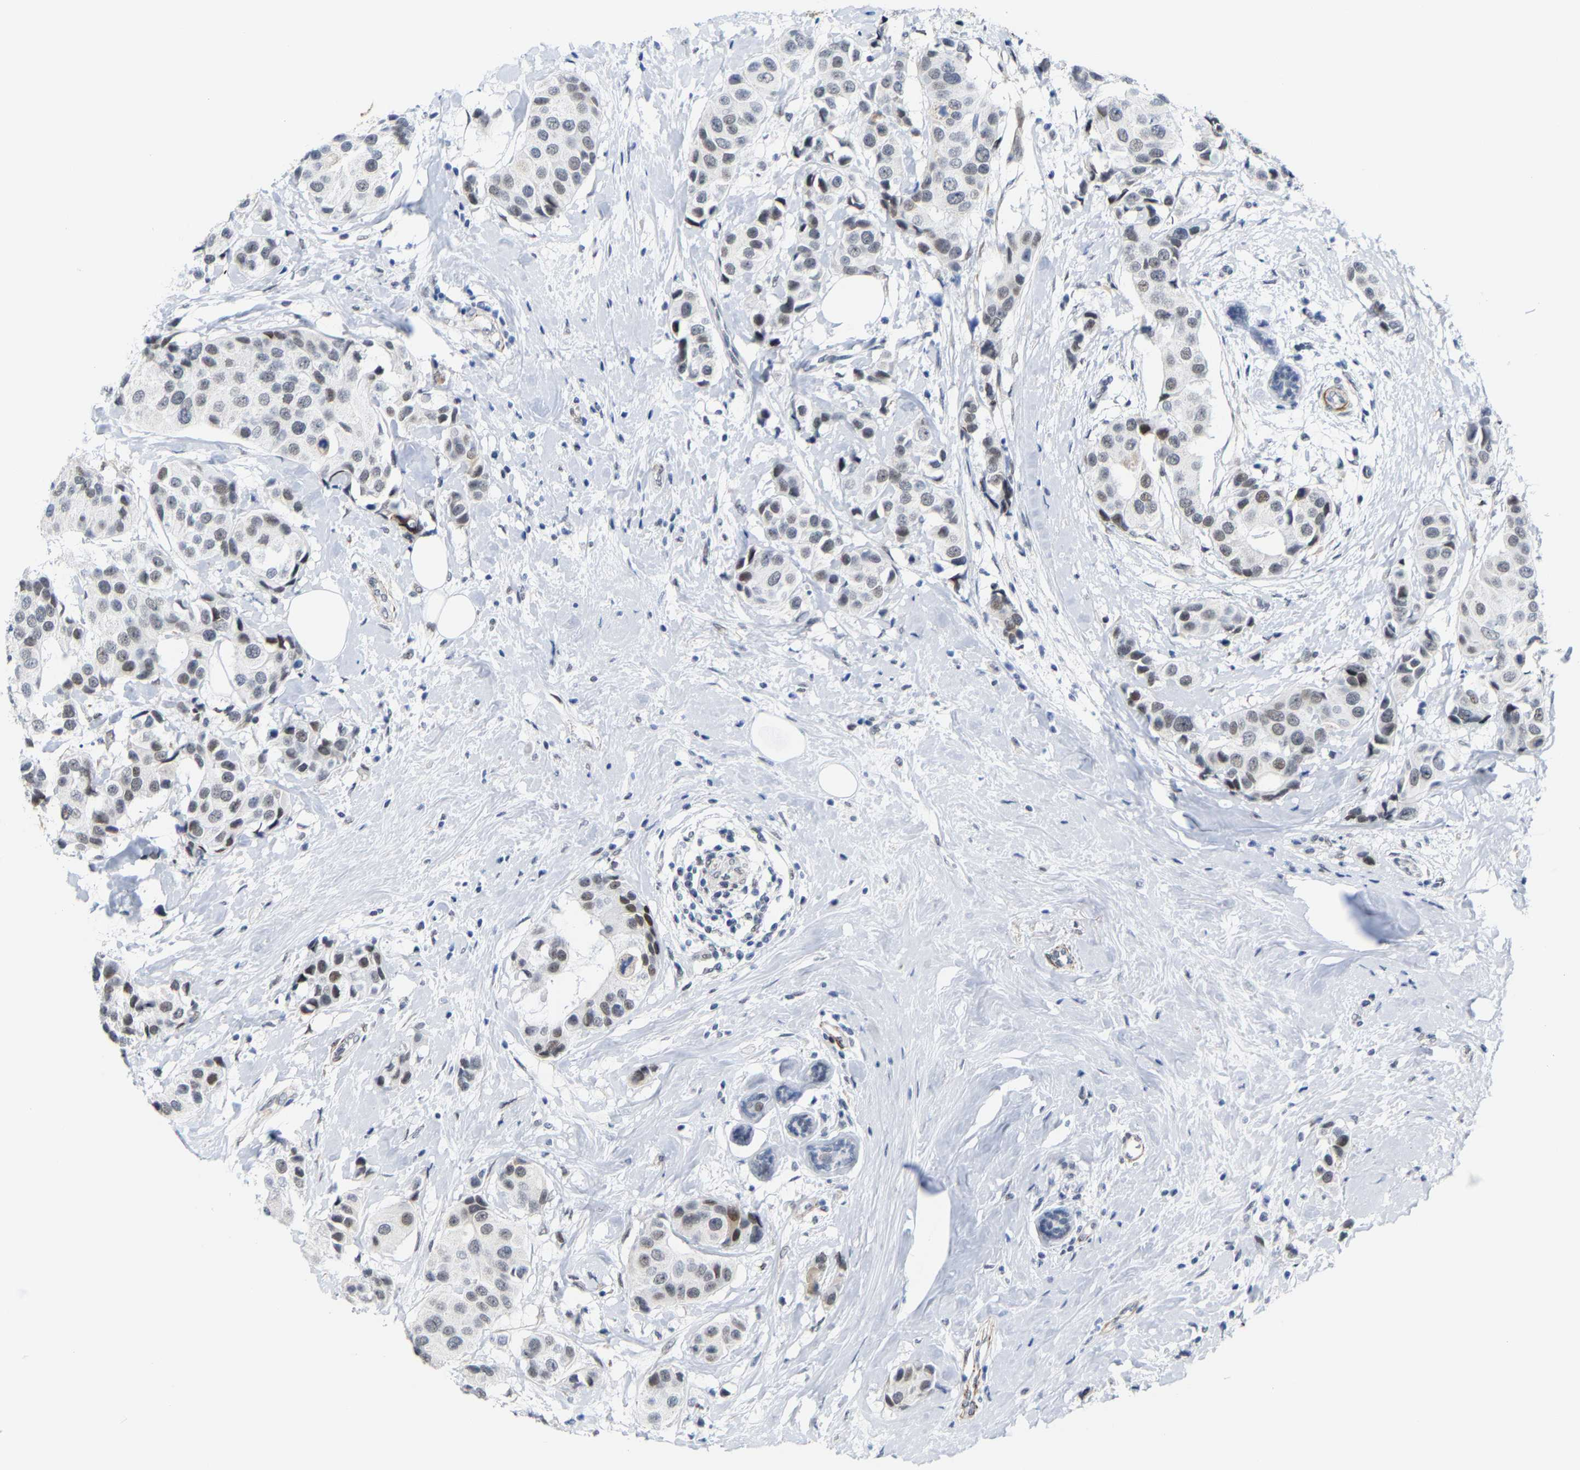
{"staining": {"intensity": "weak", "quantity": "25%-75%", "location": "nuclear"}, "tissue": "breast cancer", "cell_type": "Tumor cells", "image_type": "cancer", "snomed": [{"axis": "morphology", "description": "Normal tissue, NOS"}, {"axis": "morphology", "description": "Duct carcinoma"}, {"axis": "topography", "description": "Breast"}], "caption": "Breast infiltrating ductal carcinoma stained with IHC demonstrates weak nuclear expression in approximately 25%-75% of tumor cells.", "gene": "FAM180A", "patient": {"sex": "female", "age": 39}}